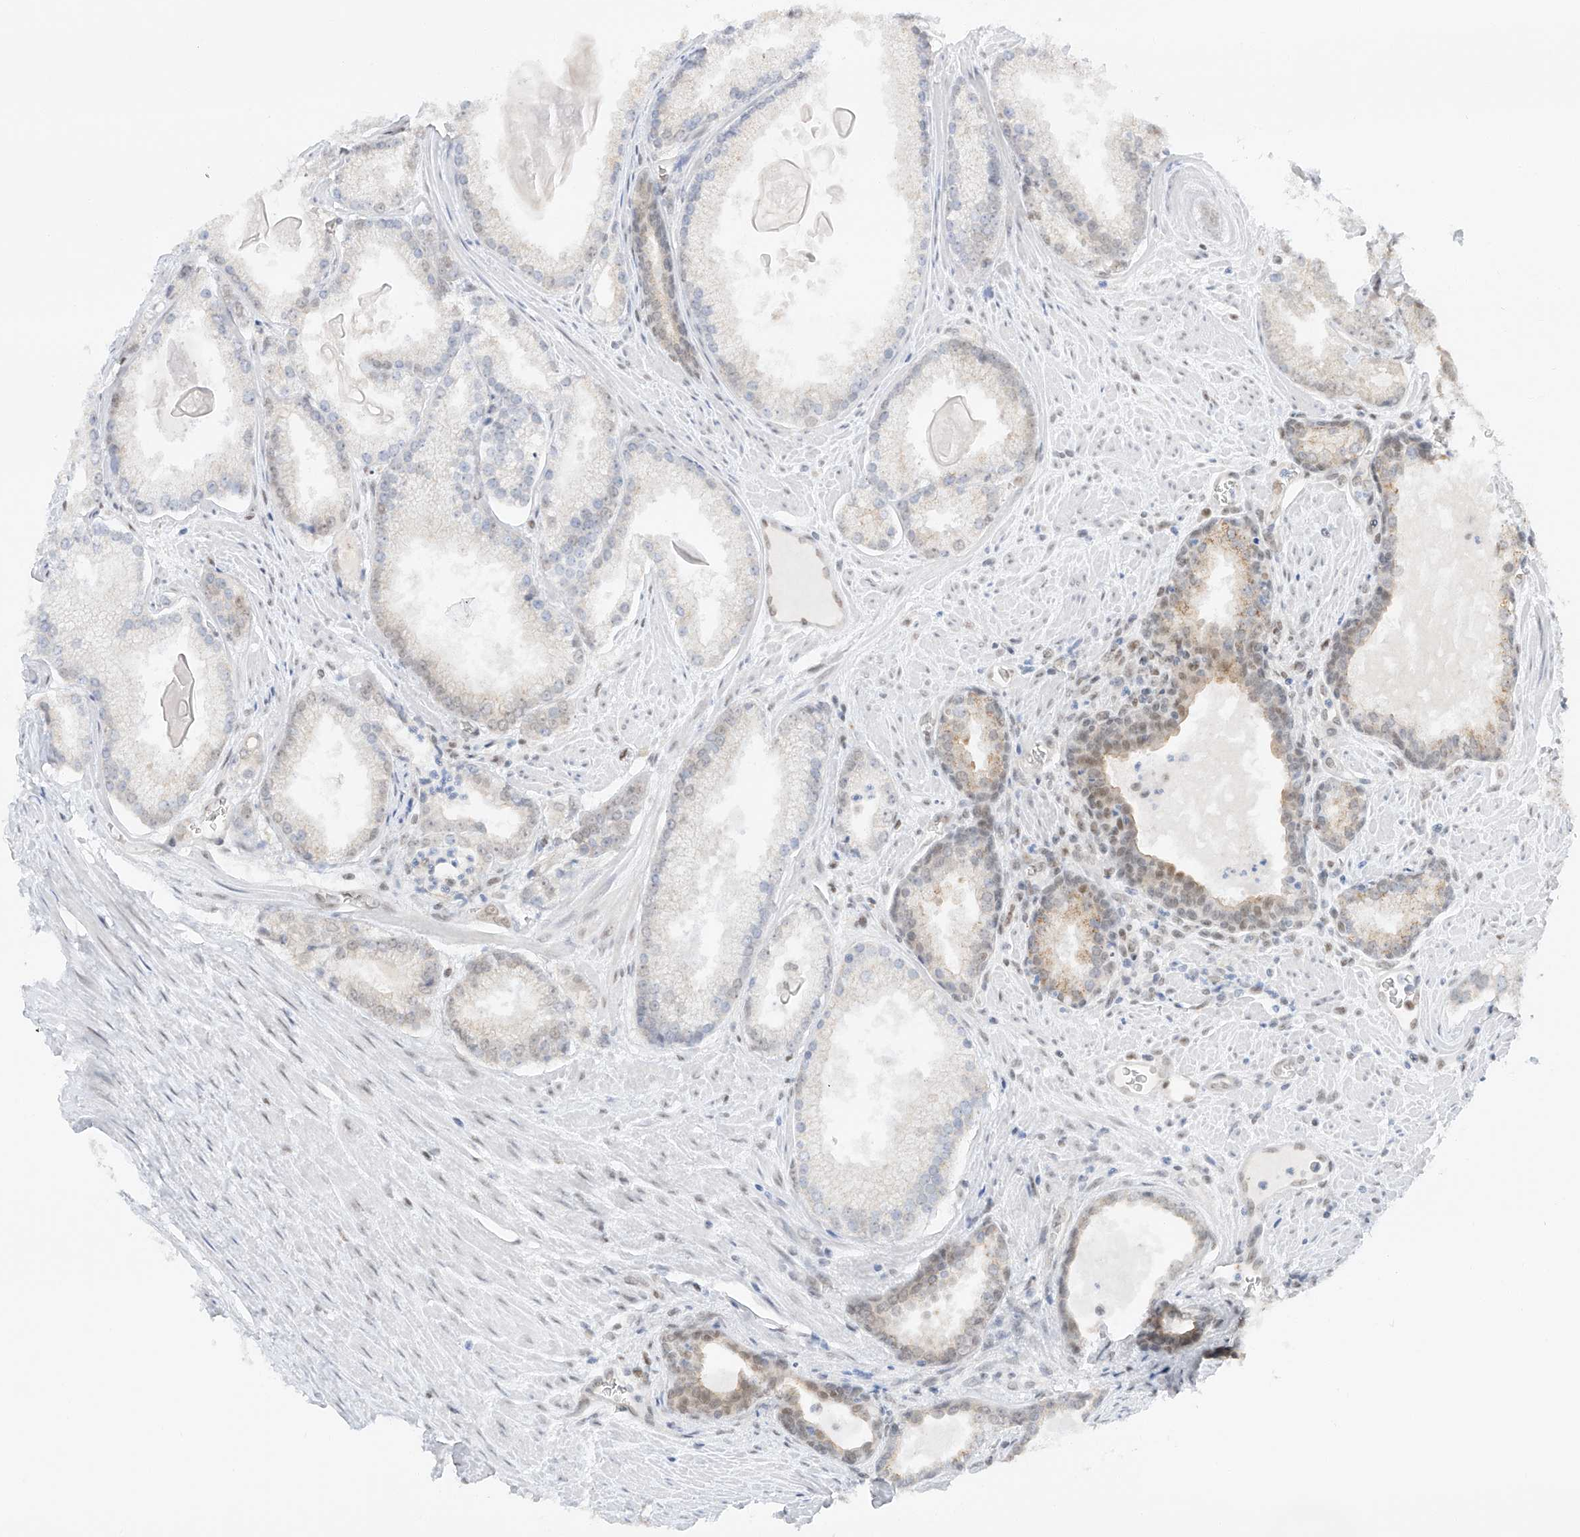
{"staining": {"intensity": "negative", "quantity": "none", "location": "none"}, "tissue": "prostate cancer", "cell_type": "Tumor cells", "image_type": "cancer", "snomed": [{"axis": "morphology", "description": "Adenocarcinoma, Low grade"}, {"axis": "topography", "description": "Prostate"}], "caption": "IHC of prostate low-grade adenocarcinoma reveals no positivity in tumor cells.", "gene": "POGK", "patient": {"sex": "male", "age": 54}}